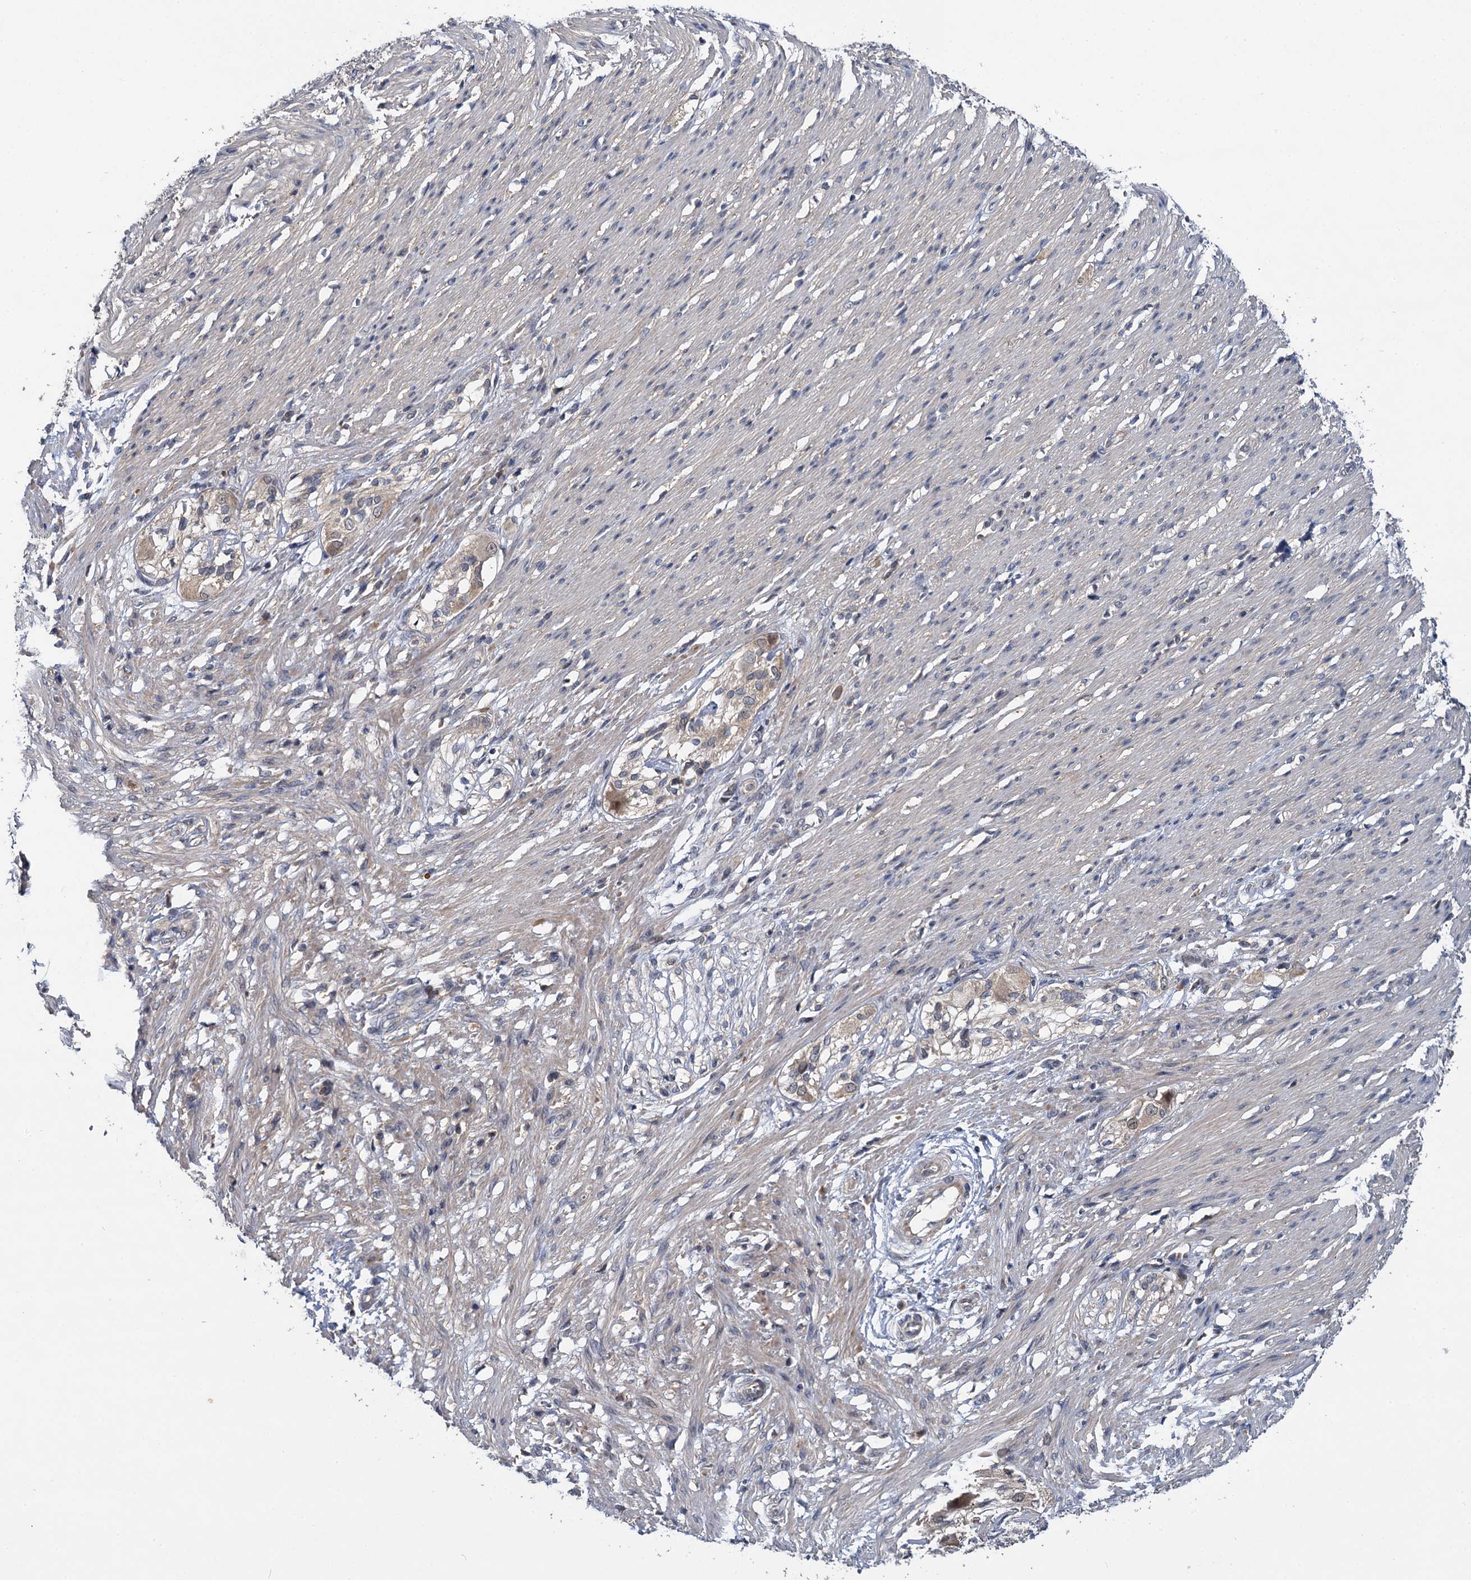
{"staining": {"intensity": "weak", "quantity": "<25%", "location": "cytoplasmic/membranous"}, "tissue": "smooth muscle", "cell_type": "Smooth muscle cells", "image_type": "normal", "snomed": [{"axis": "morphology", "description": "Normal tissue, NOS"}, {"axis": "morphology", "description": "Adenocarcinoma, NOS"}, {"axis": "topography", "description": "Colon"}, {"axis": "topography", "description": "Peripheral nerve tissue"}], "caption": "Image shows no significant protein staining in smooth muscle cells of normal smooth muscle. Brightfield microscopy of immunohistochemistry stained with DAB (3,3'-diaminobenzidine) (brown) and hematoxylin (blue), captured at high magnification.", "gene": "TMEM39A", "patient": {"sex": "male", "age": 14}}